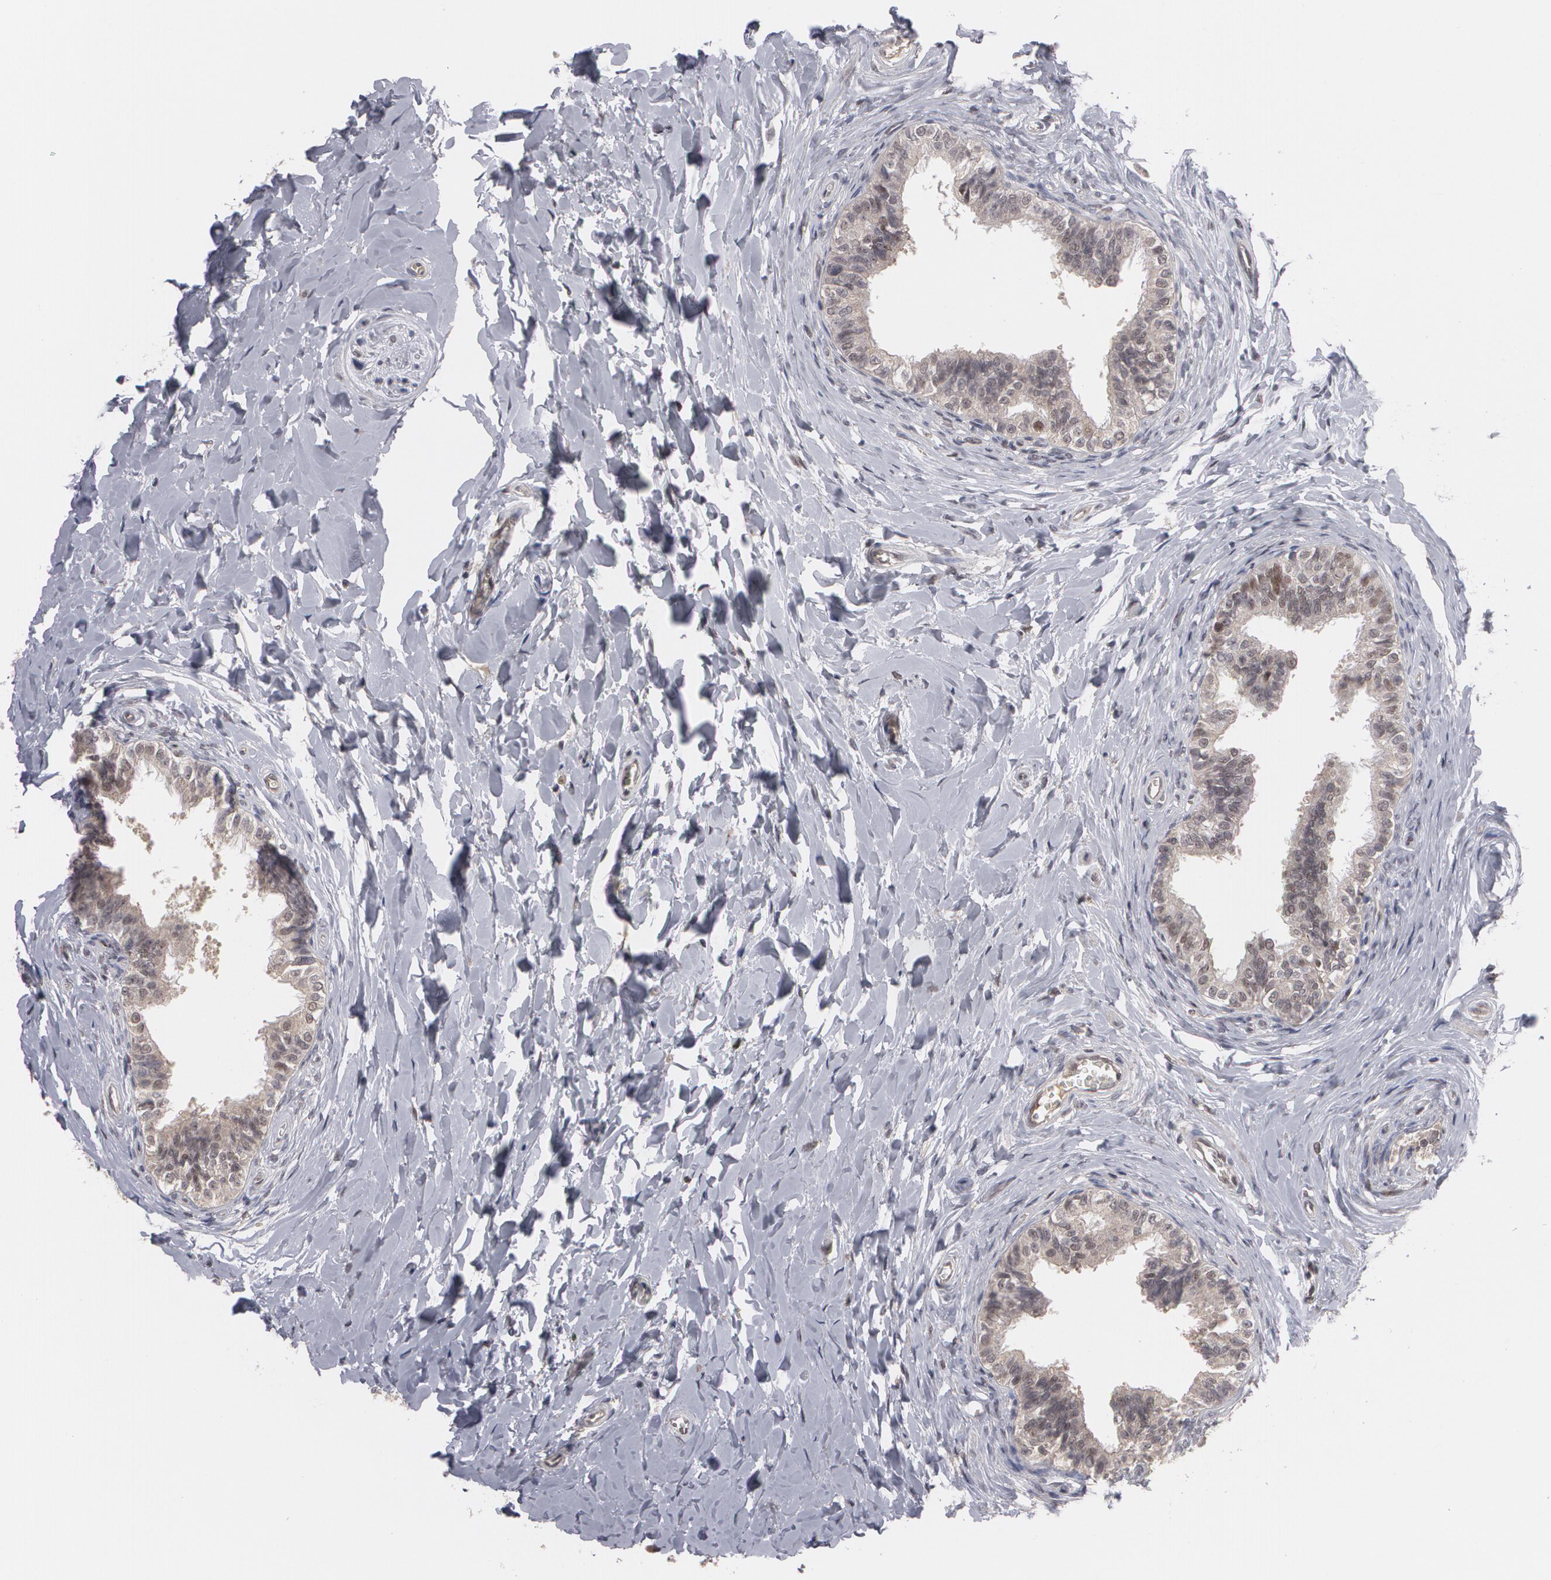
{"staining": {"intensity": "strong", "quantity": ">75%", "location": "nuclear"}, "tissue": "epididymis", "cell_type": "Glandular cells", "image_type": "normal", "snomed": [{"axis": "morphology", "description": "Normal tissue, NOS"}, {"axis": "topography", "description": "Soft tissue"}, {"axis": "topography", "description": "Epididymis"}], "caption": "The micrograph reveals a brown stain indicating the presence of a protein in the nuclear of glandular cells in epididymis. (Brightfield microscopy of DAB IHC at high magnification).", "gene": "INTS6L", "patient": {"sex": "male", "age": 26}}